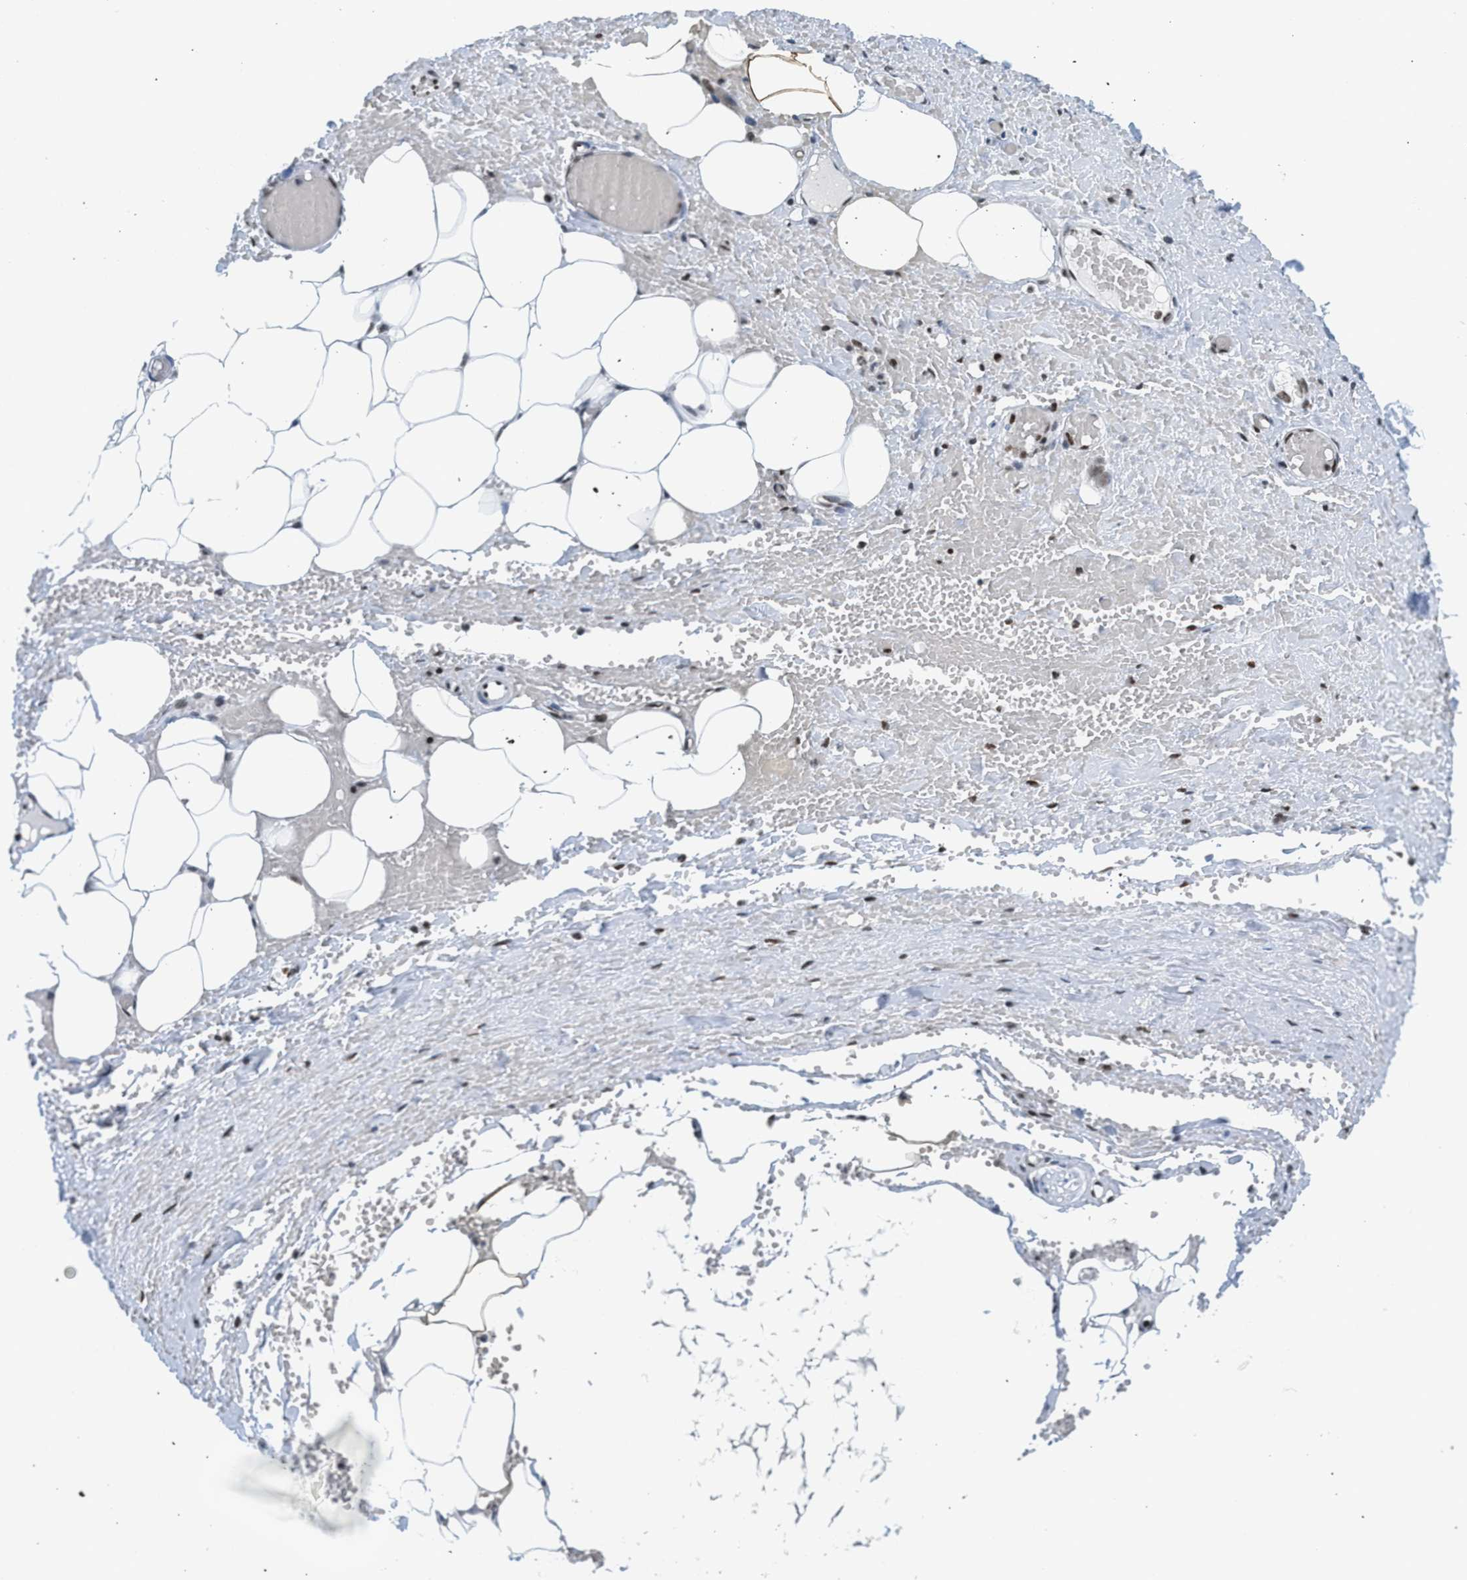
{"staining": {"intensity": "strong", "quantity": ">75%", "location": "nuclear"}, "tissue": "adipose tissue", "cell_type": "Adipocytes", "image_type": "normal", "snomed": [{"axis": "morphology", "description": "Normal tissue, NOS"}, {"axis": "topography", "description": "Soft tissue"}, {"axis": "topography", "description": "Vascular tissue"}], "caption": "An immunohistochemistry (IHC) micrograph of benign tissue is shown. Protein staining in brown highlights strong nuclear positivity in adipose tissue within adipocytes.", "gene": "PIF1", "patient": {"sex": "female", "age": 35}}